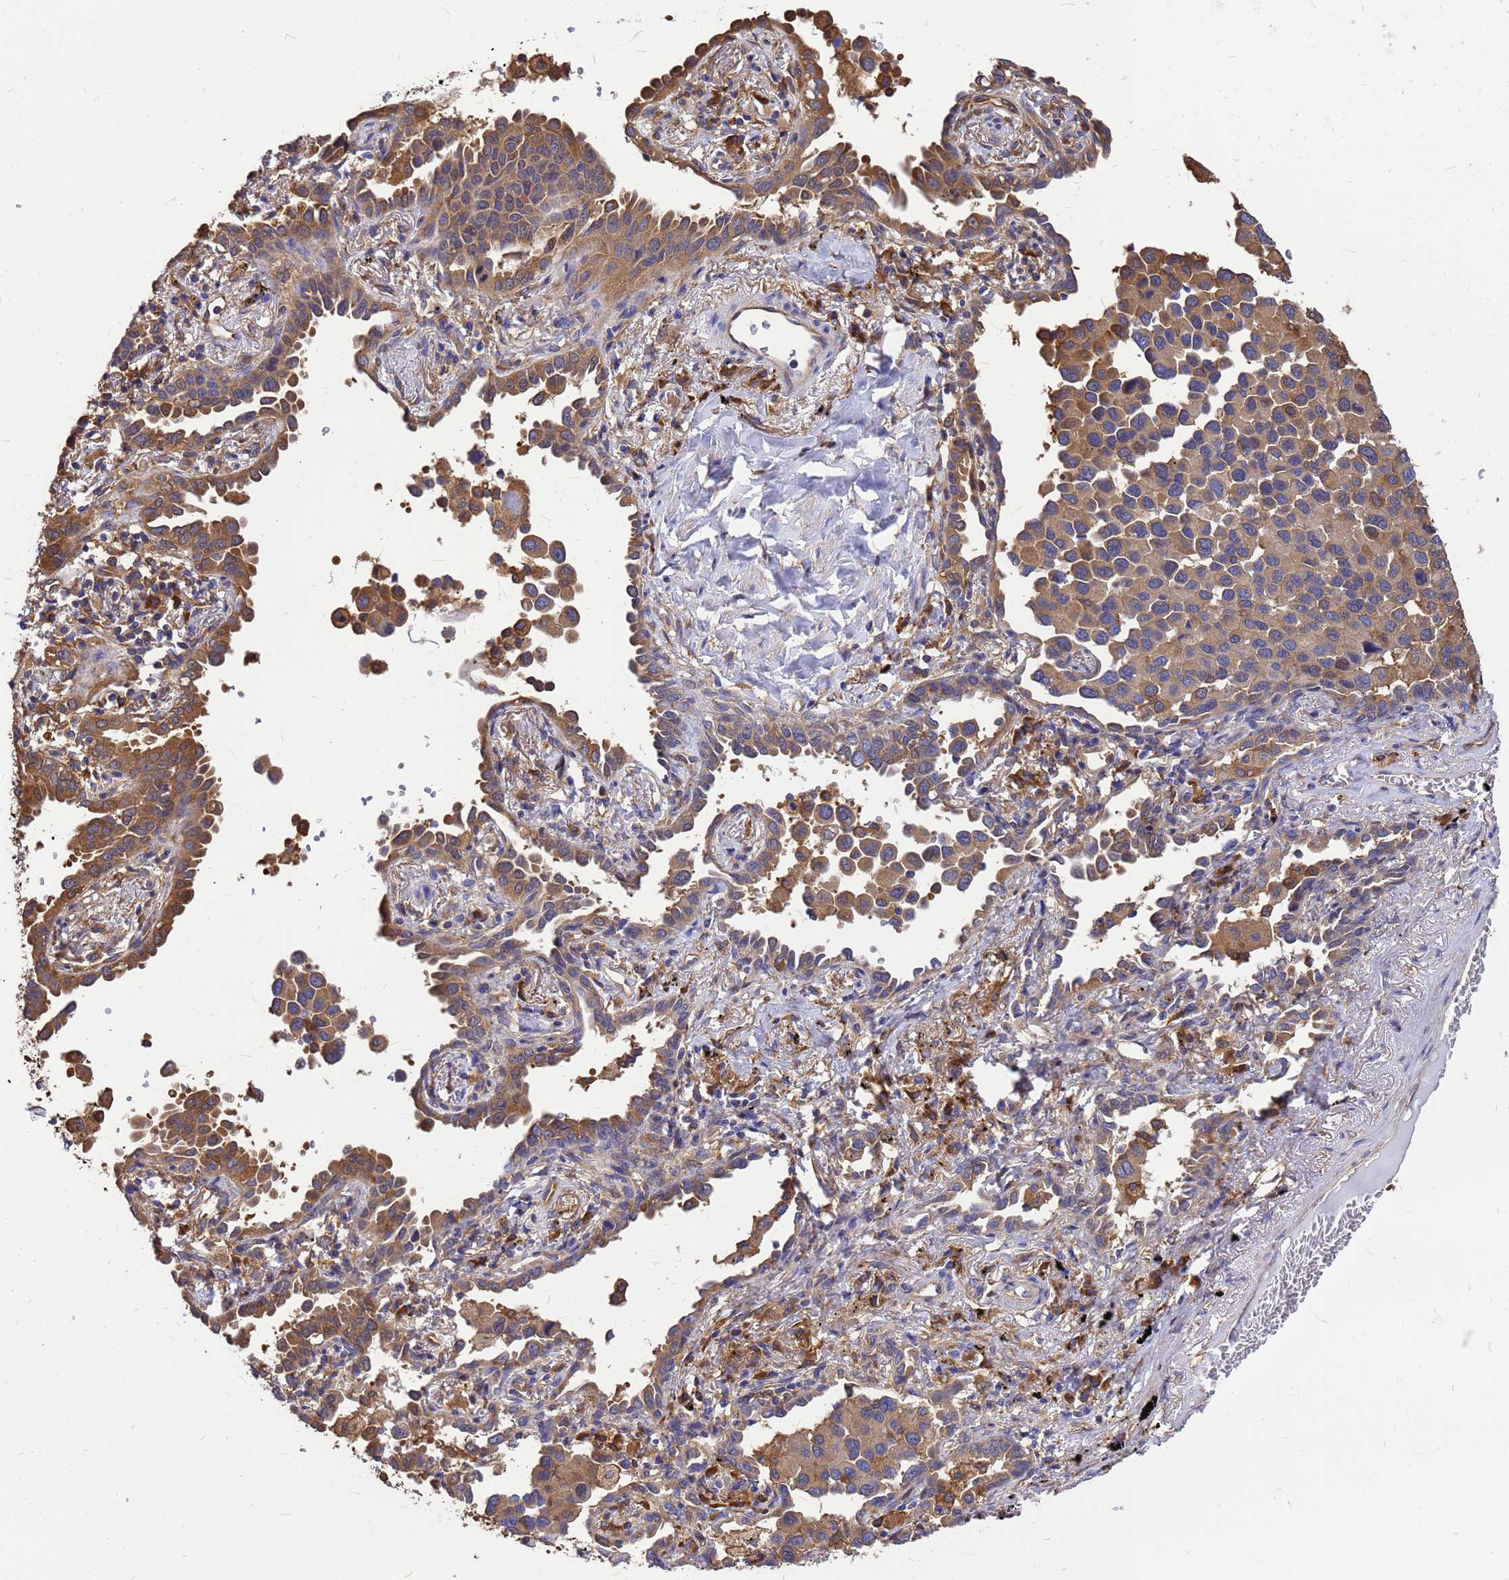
{"staining": {"intensity": "moderate", "quantity": ">75%", "location": "cytoplasmic/membranous"}, "tissue": "lung cancer", "cell_type": "Tumor cells", "image_type": "cancer", "snomed": [{"axis": "morphology", "description": "Adenocarcinoma, NOS"}, {"axis": "topography", "description": "Lung"}], "caption": "DAB immunohistochemical staining of lung adenocarcinoma shows moderate cytoplasmic/membranous protein expression in approximately >75% of tumor cells.", "gene": "GID4", "patient": {"sex": "male", "age": 67}}